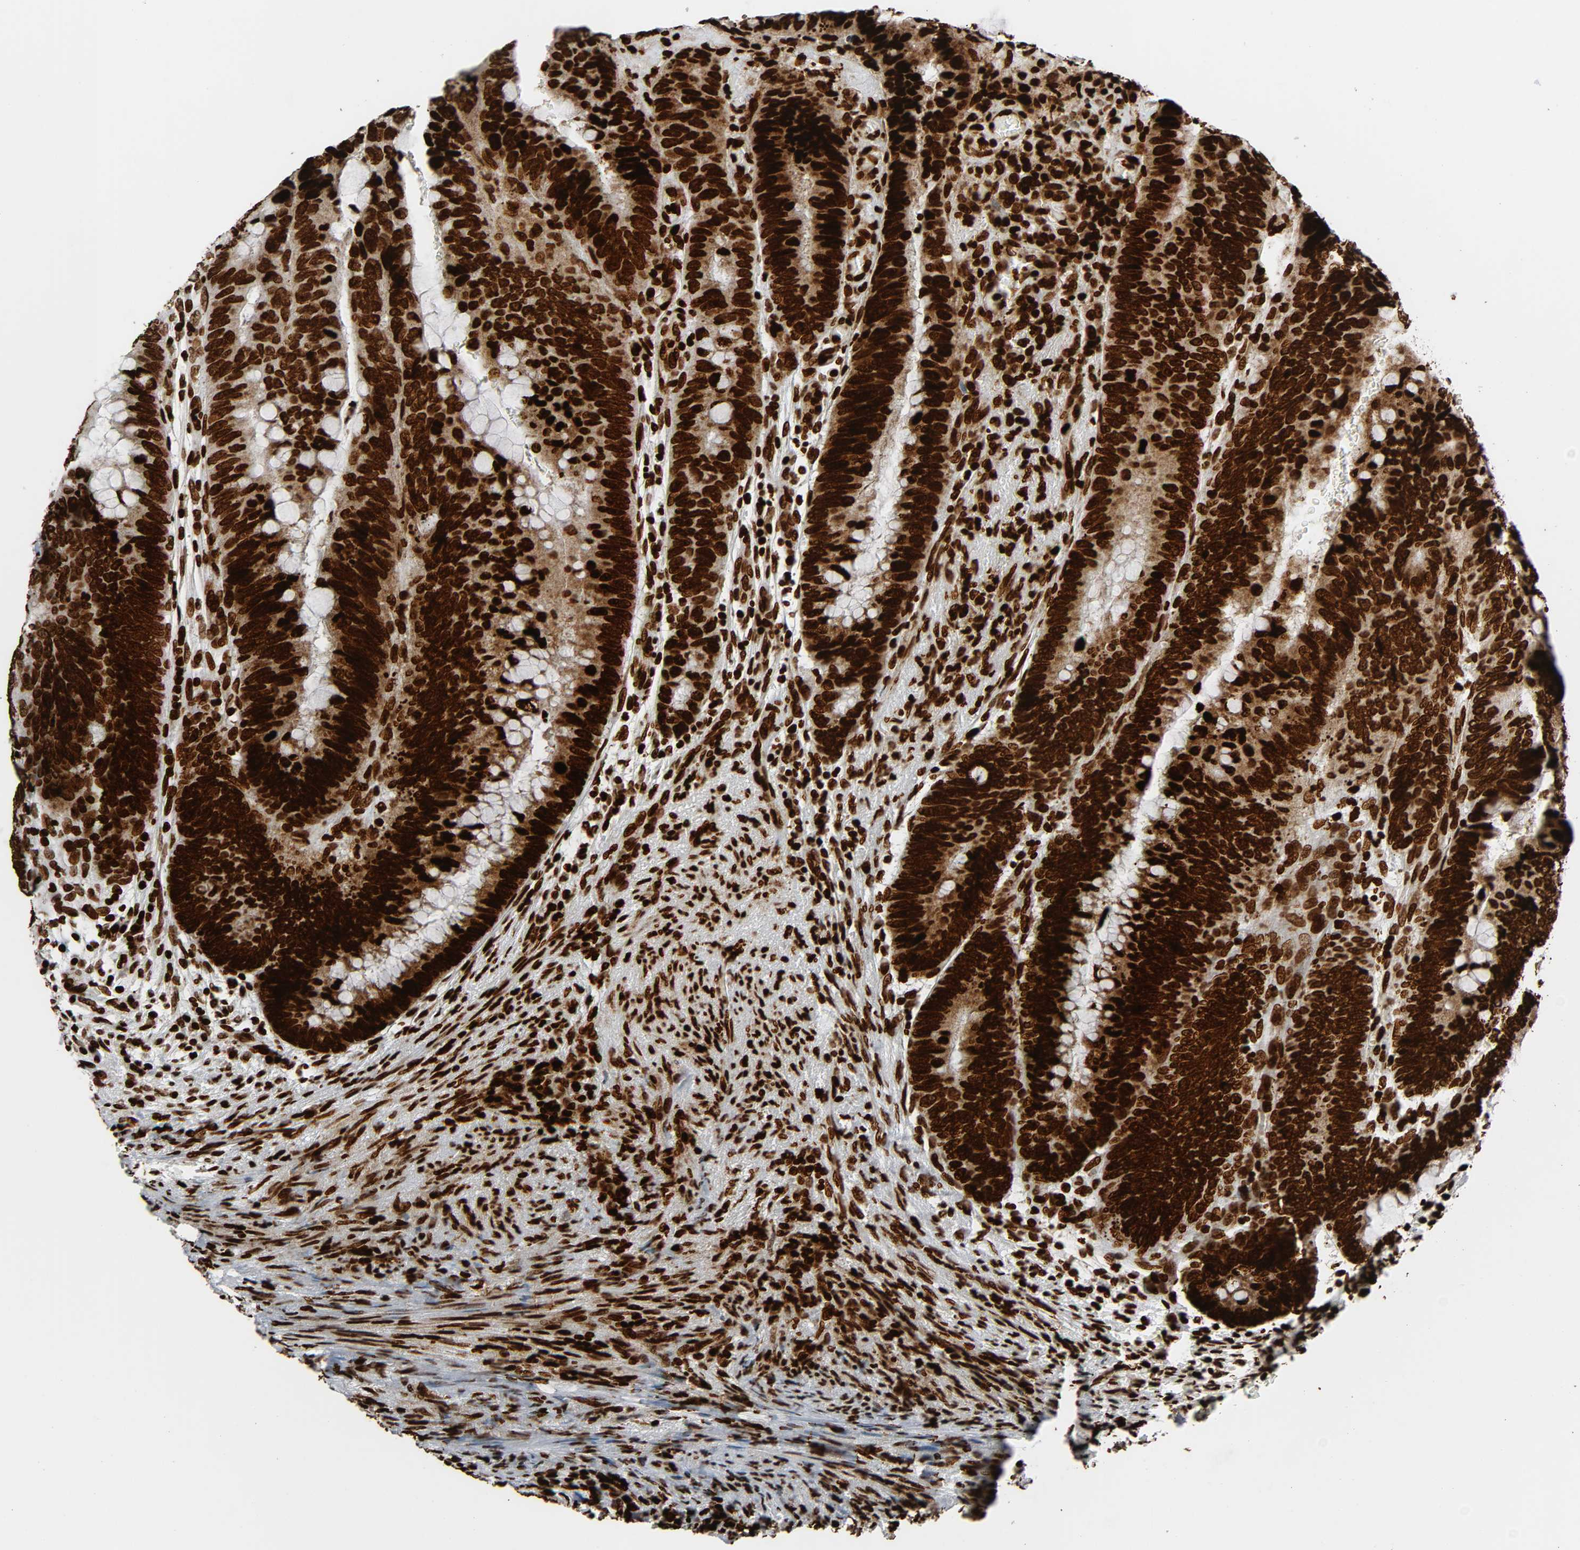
{"staining": {"intensity": "strong", "quantity": ">75%", "location": "nuclear"}, "tissue": "colorectal cancer", "cell_type": "Tumor cells", "image_type": "cancer", "snomed": [{"axis": "morphology", "description": "Normal tissue, NOS"}, {"axis": "morphology", "description": "Adenocarcinoma, NOS"}, {"axis": "topography", "description": "Rectum"}, {"axis": "topography", "description": "Peripheral nerve tissue"}], "caption": "Immunohistochemical staining of colorectal cancer exhibits high levels of strong nuclear protein expression in approximately >75% of tumor cells.", "gene": "RXRA", "patient": {"sex": "male", "age": 92}}